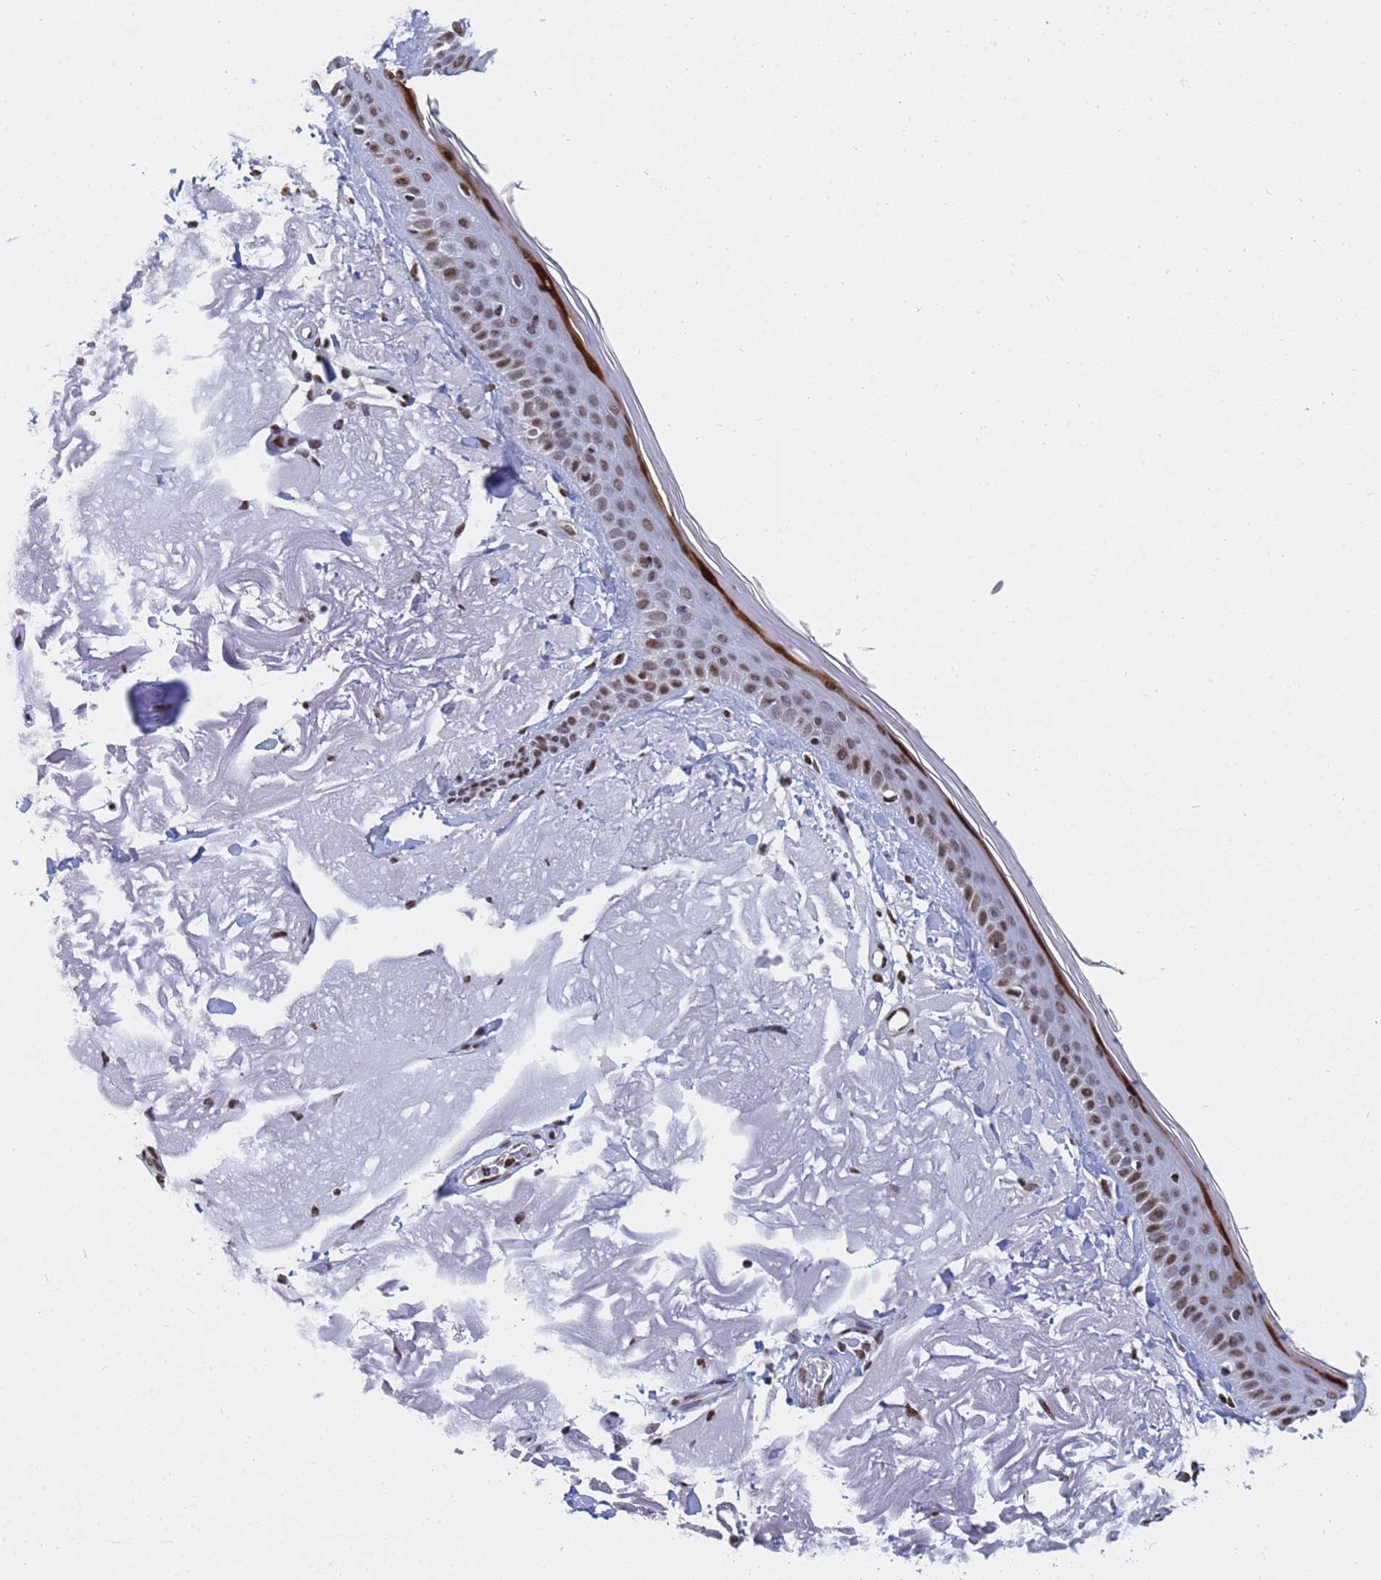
{"staining": {"intensity": "moderate", "quantity": ">75%", "location": "nuclear"}, "tissue": "skin", "cell_type": "Fibroblasts", "image_type": "normal", "snomed": [{"axis": "morphology", "description": "Normal tissue, NOS"}, {"axis": "topography", "description": "Skin"}, {"axis": "topography", "description": "Skeletal muscle"}], "caption": "A brown stain labels moderate nuclear expression of a protein in fibroblasts of normal skin.", "gene": "RAVER2", "patient": {"sex": "male", "age": 83}}